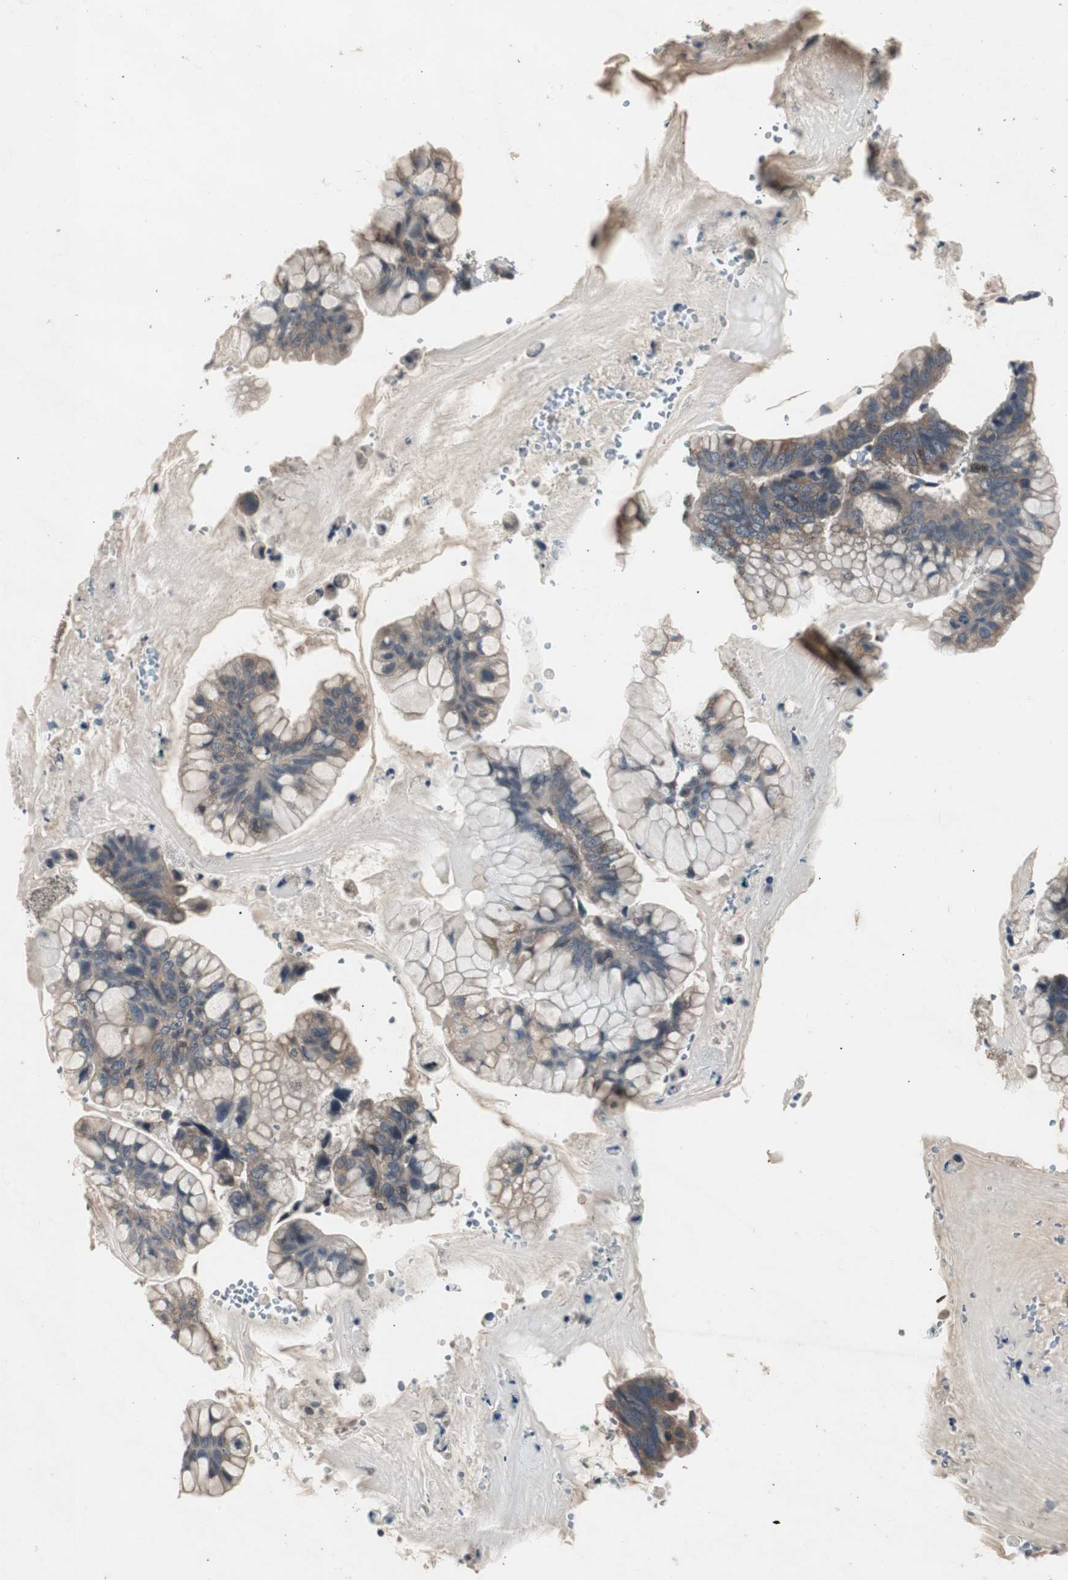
{"staining": {"intensity": "weak", "quantity": ">75%", "location": "cytoplasmic/membranous"}, "tissue": "ovarian cancer", "cell_type": "Tumor cells", "image_type": "cancer", "snomed": [{"axis": "morphology", "description": "Cystadenocarcinoma, mucinous, NOS"}, {"axis": "topography", "description": "Ovary"}], "caption": "A micrograph showing weak cytoplasmic/membranous staining in approximately >75% of tumor cells in mucinous cystadenocarcinoma (ovarian), as visualized by brown immunohistochemical staining.", "gene": "ZMPSTE24", "patient": {"sex": "female", "age": 36}}